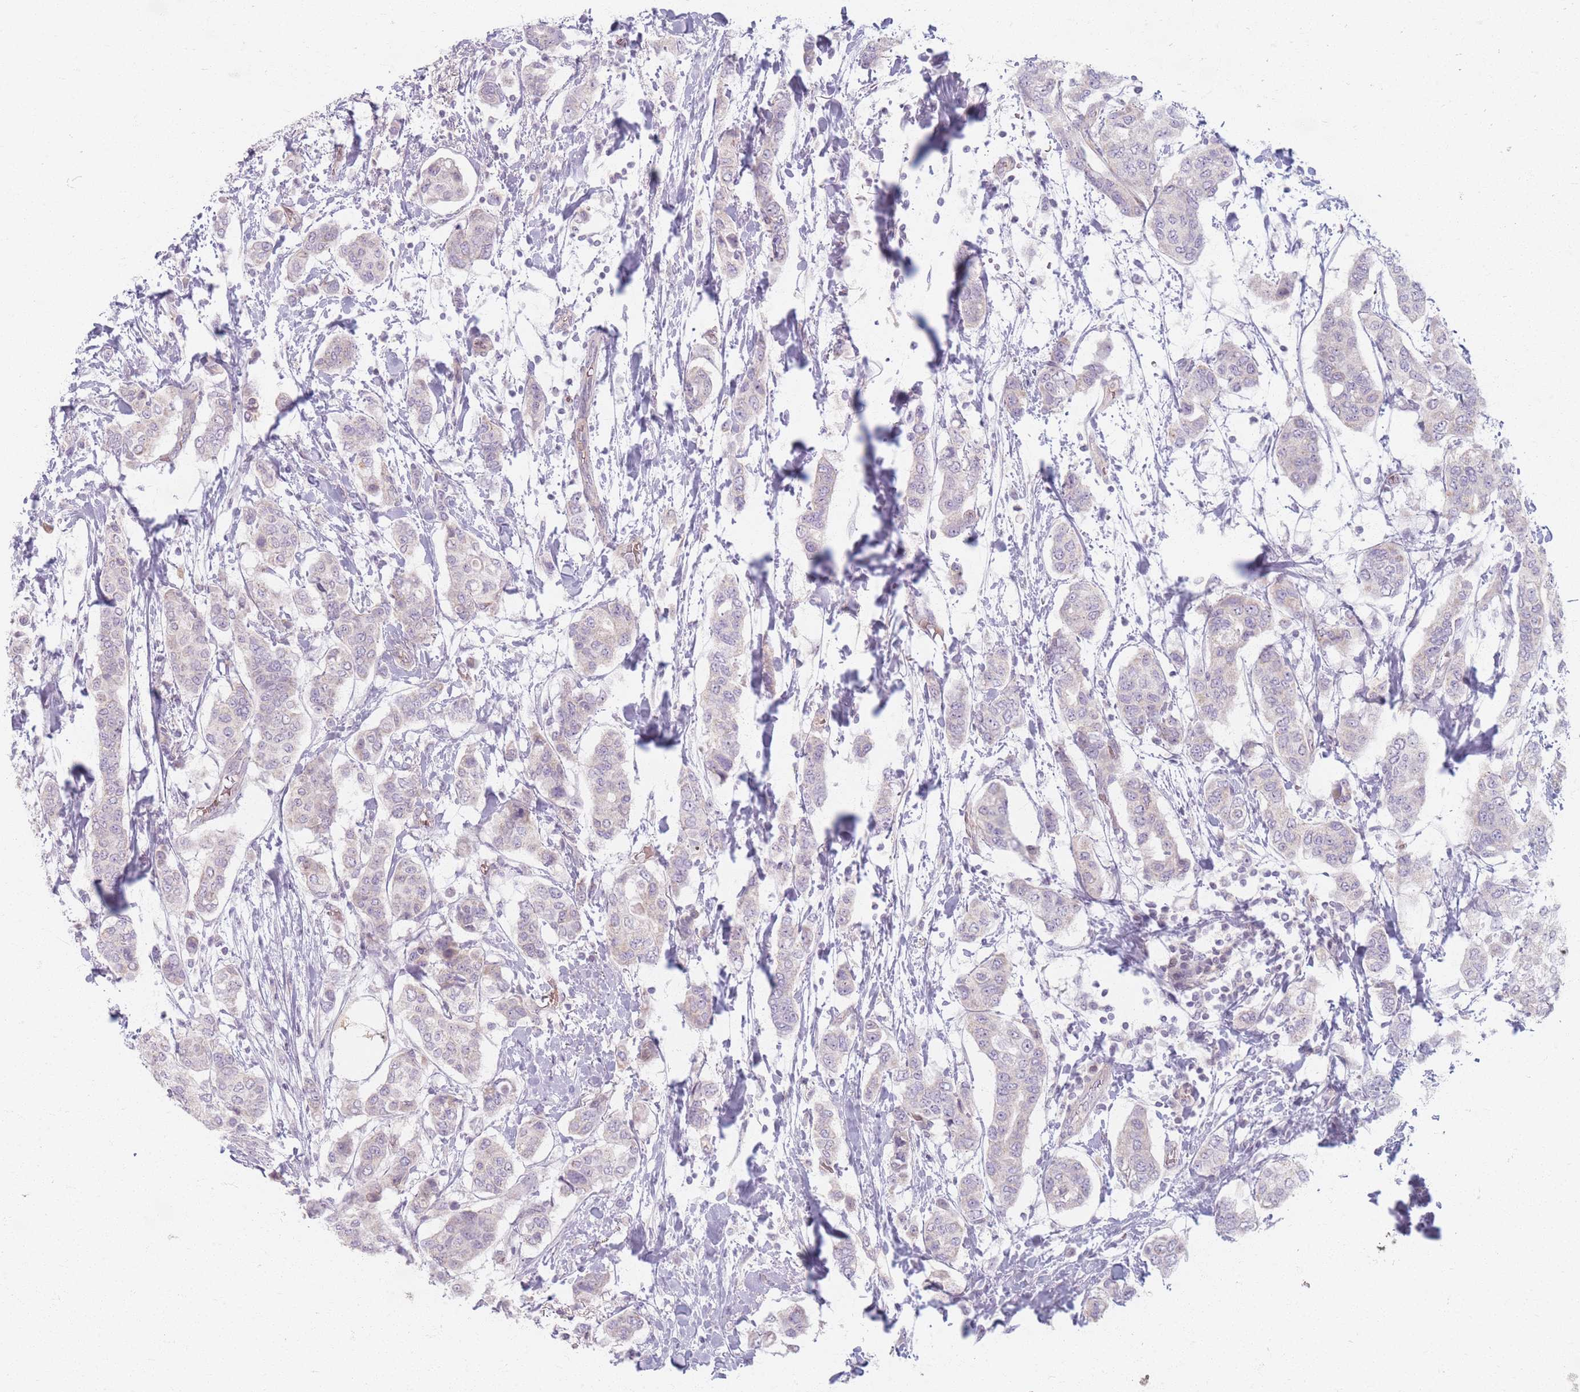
{"staining": {"intensity": "negative", "quantity": "none", "location": "none"}, "tissue": "breast cancer", "cell_type": "Tumor cells", "image_type": "cancer", "snomed": [{"axis": "morphology", "description": "Lobular carcinoma"}, {"axis": "topography", "description": "Breast"}], "caption": "Immunohistochemistry image of neoplastic tissue: human breast cancer stained with DAB displays no significant protein positivity in tumor cells.", "gene": "CHCHD7", "patient": {"sex": "female", "age": 51}}